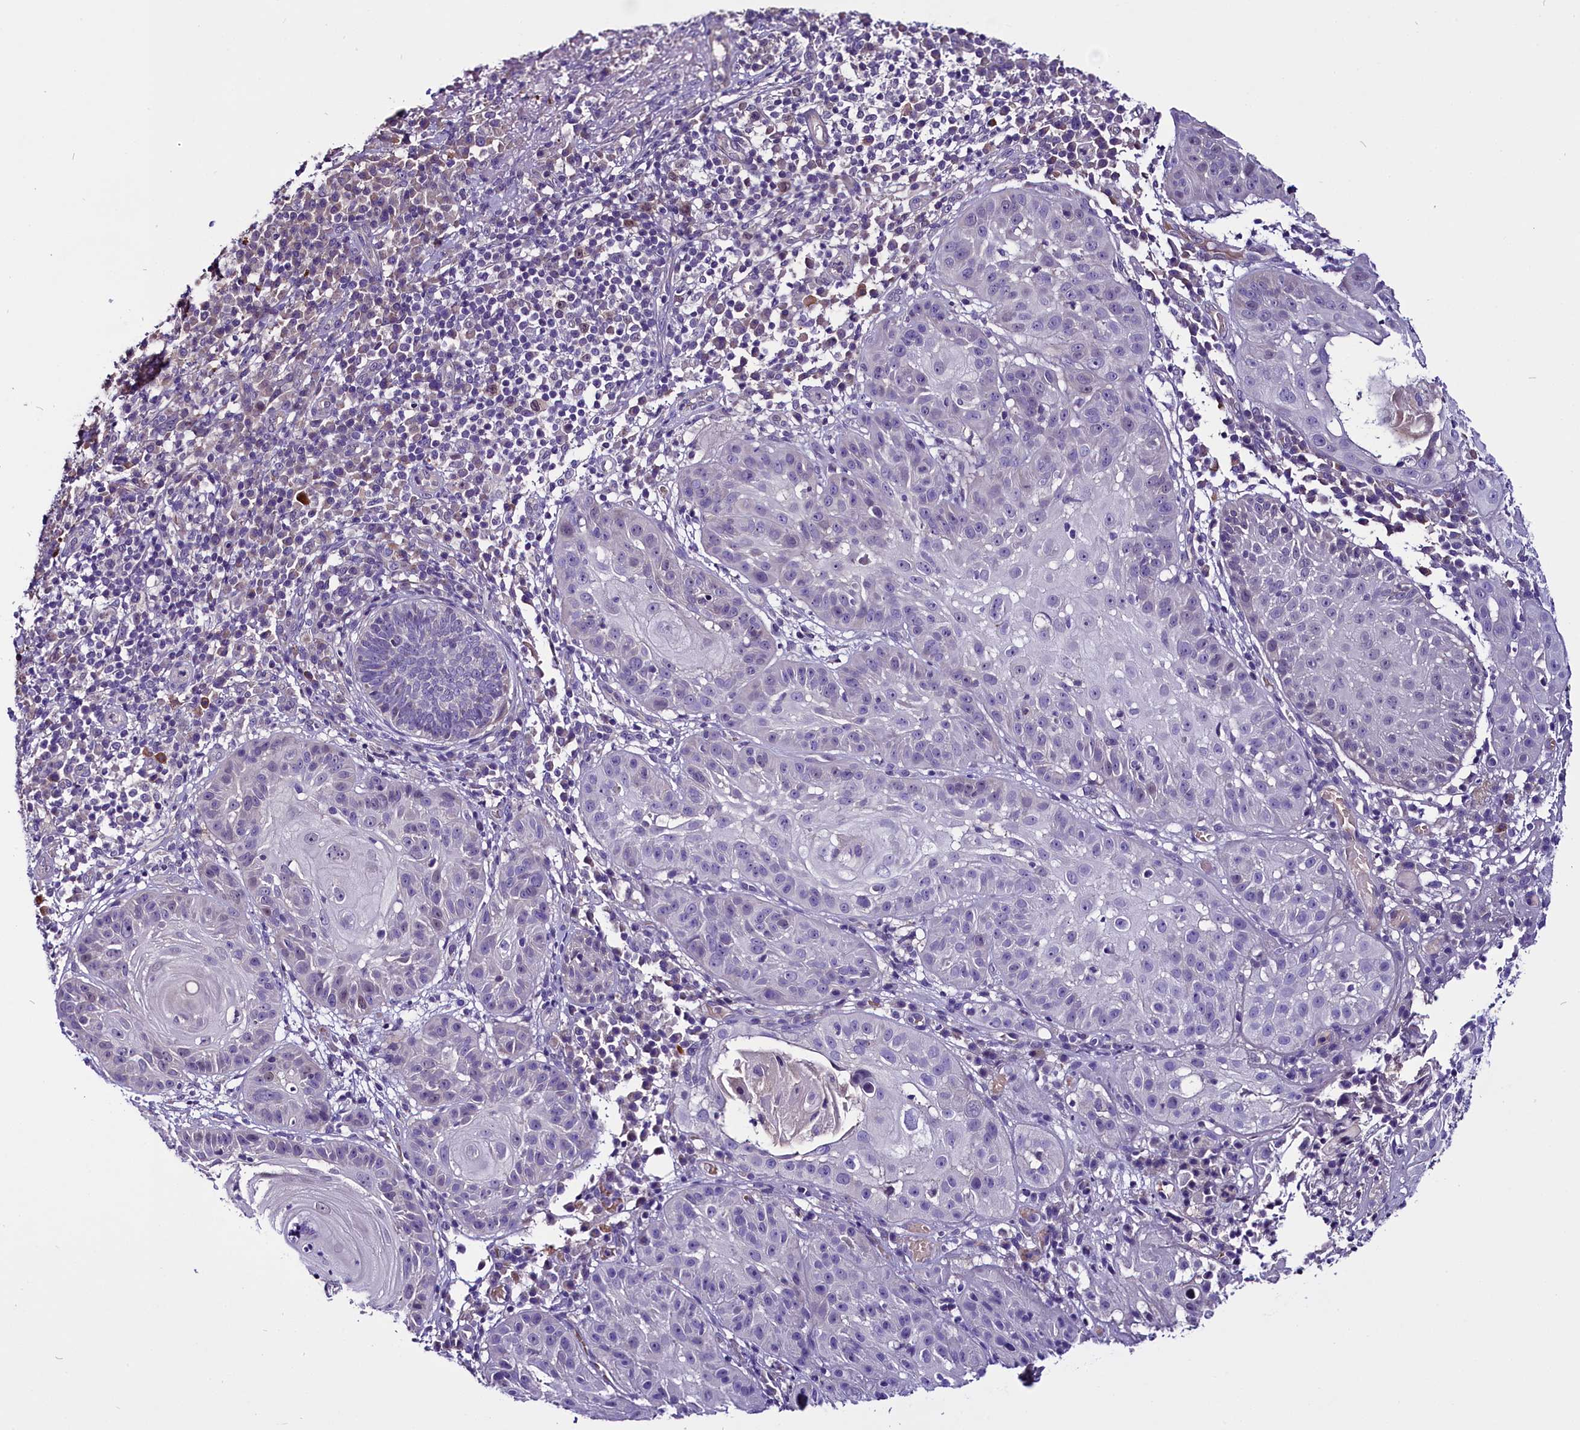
{"staining": {"intensity": "negative", "quantity": "none", "location": "none"}, "tissue": "skin cancer", "cell_type": "Tumor cells", "image_type": "cancer", "snomed": [{"axis": "morphology", "description": "Normal tissue, NOS"}, {"axis": "morphology", "description": "Basal cell carcinoma"}, {"axis": "topography", "description": "Skin"}], "caption": "IHC photomicrograph of skin cancer (basal cell carcinoma) stained for a protein (brown), which exhibits no positivity in tumor cells.", "gene": "C9orf40", "patient": {"sex": "male", "age": 93}}